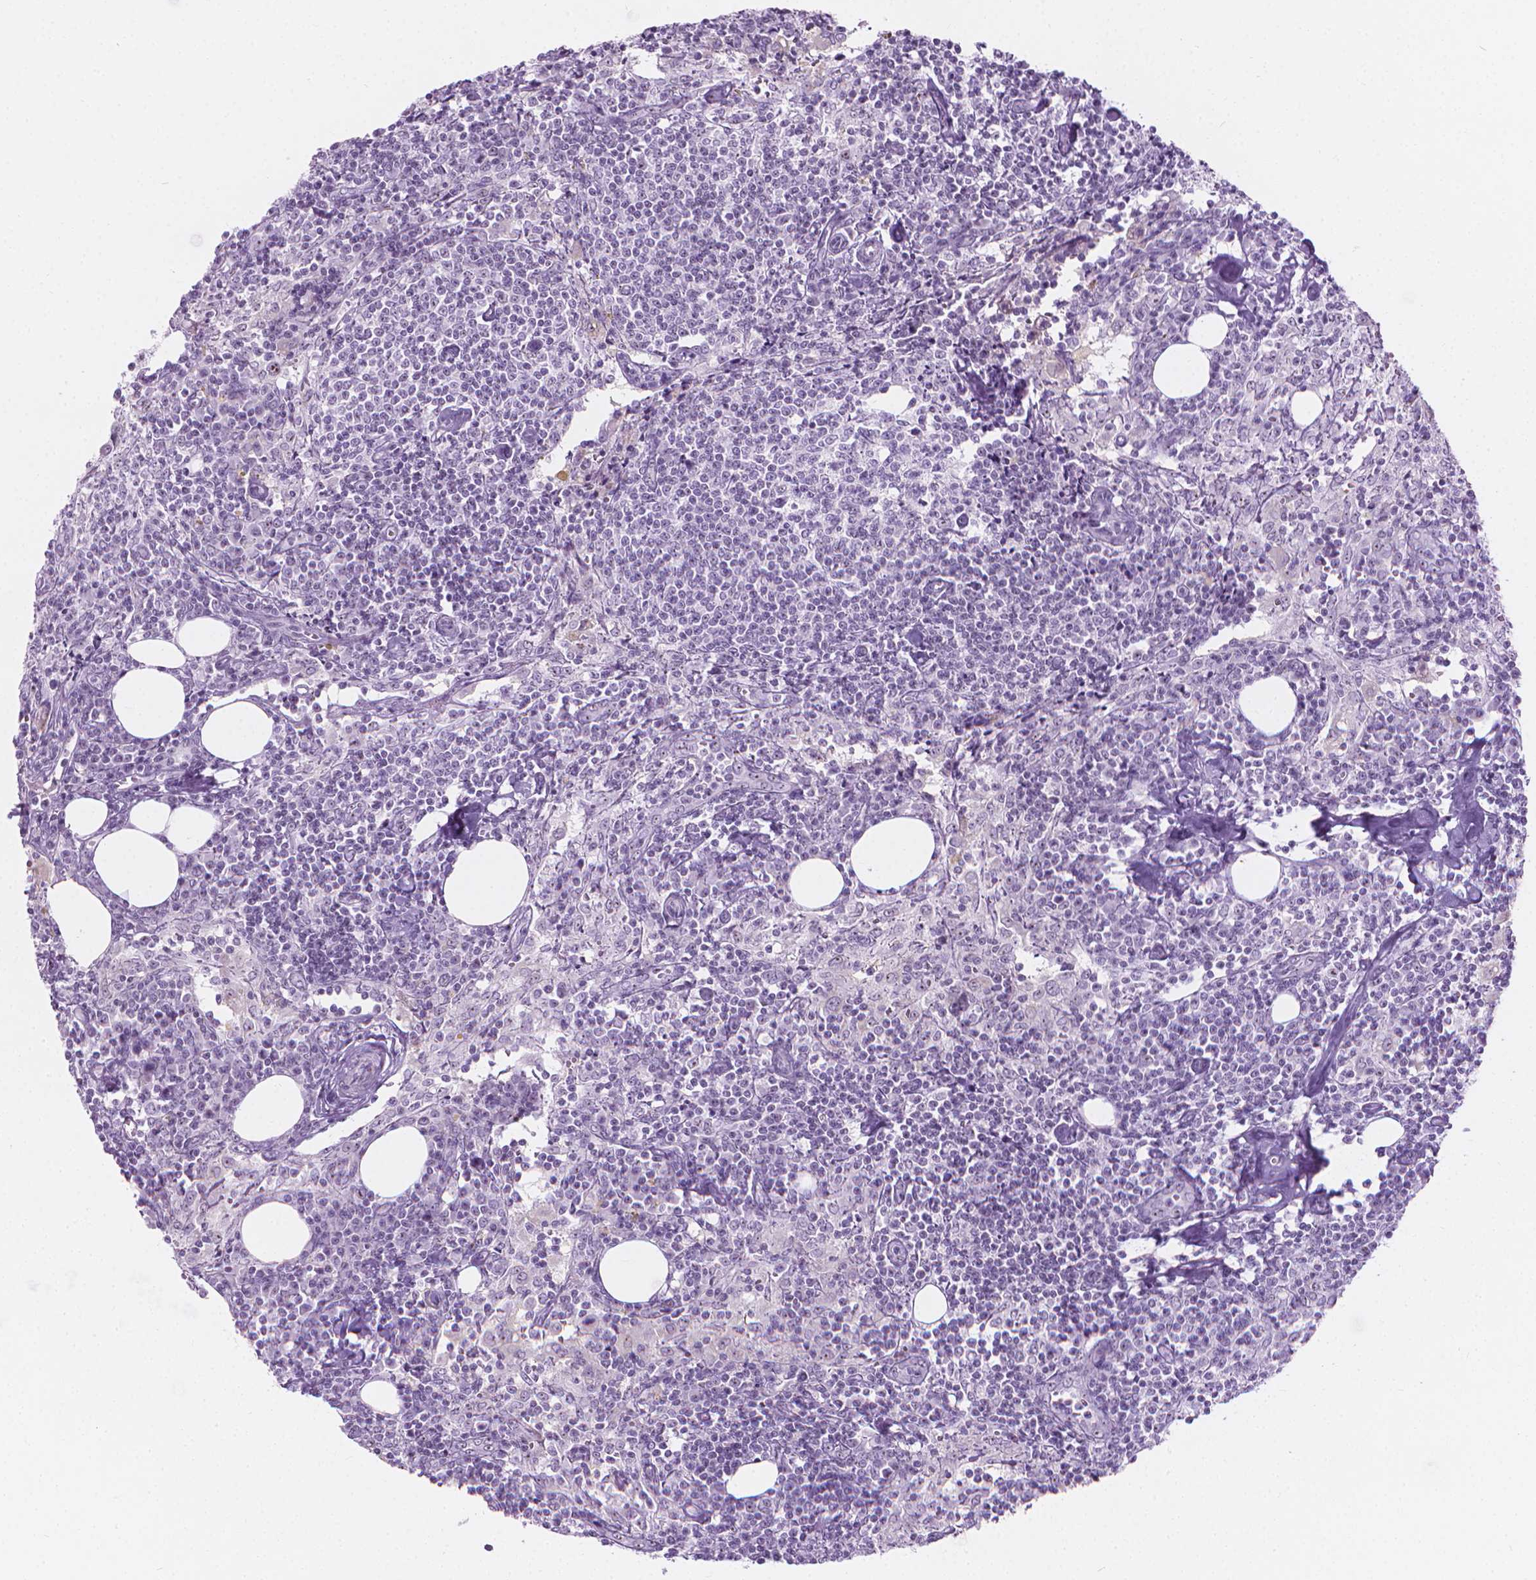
{"staining": {"intensity": "moderate", "quantity": "25%-75%", "location": "nuclear"}, "tissue": "lymph node", "cell_type": "Germinal center cells", "image_type": "normal", "snomed": [{"axis": "morphology", "description": "Normal tissue, NOS"}, {"axis": "topography", "description": "Lymph node"}], "caption": "IHC photomicrograph of benign lymph node stained for a protein (brown), which exhibits medium levels of moderate nuclear staining in about 25%-75% of germinal center cells.", "gene": "NOL7", "patient": {"sex": "male", "age": 55}}